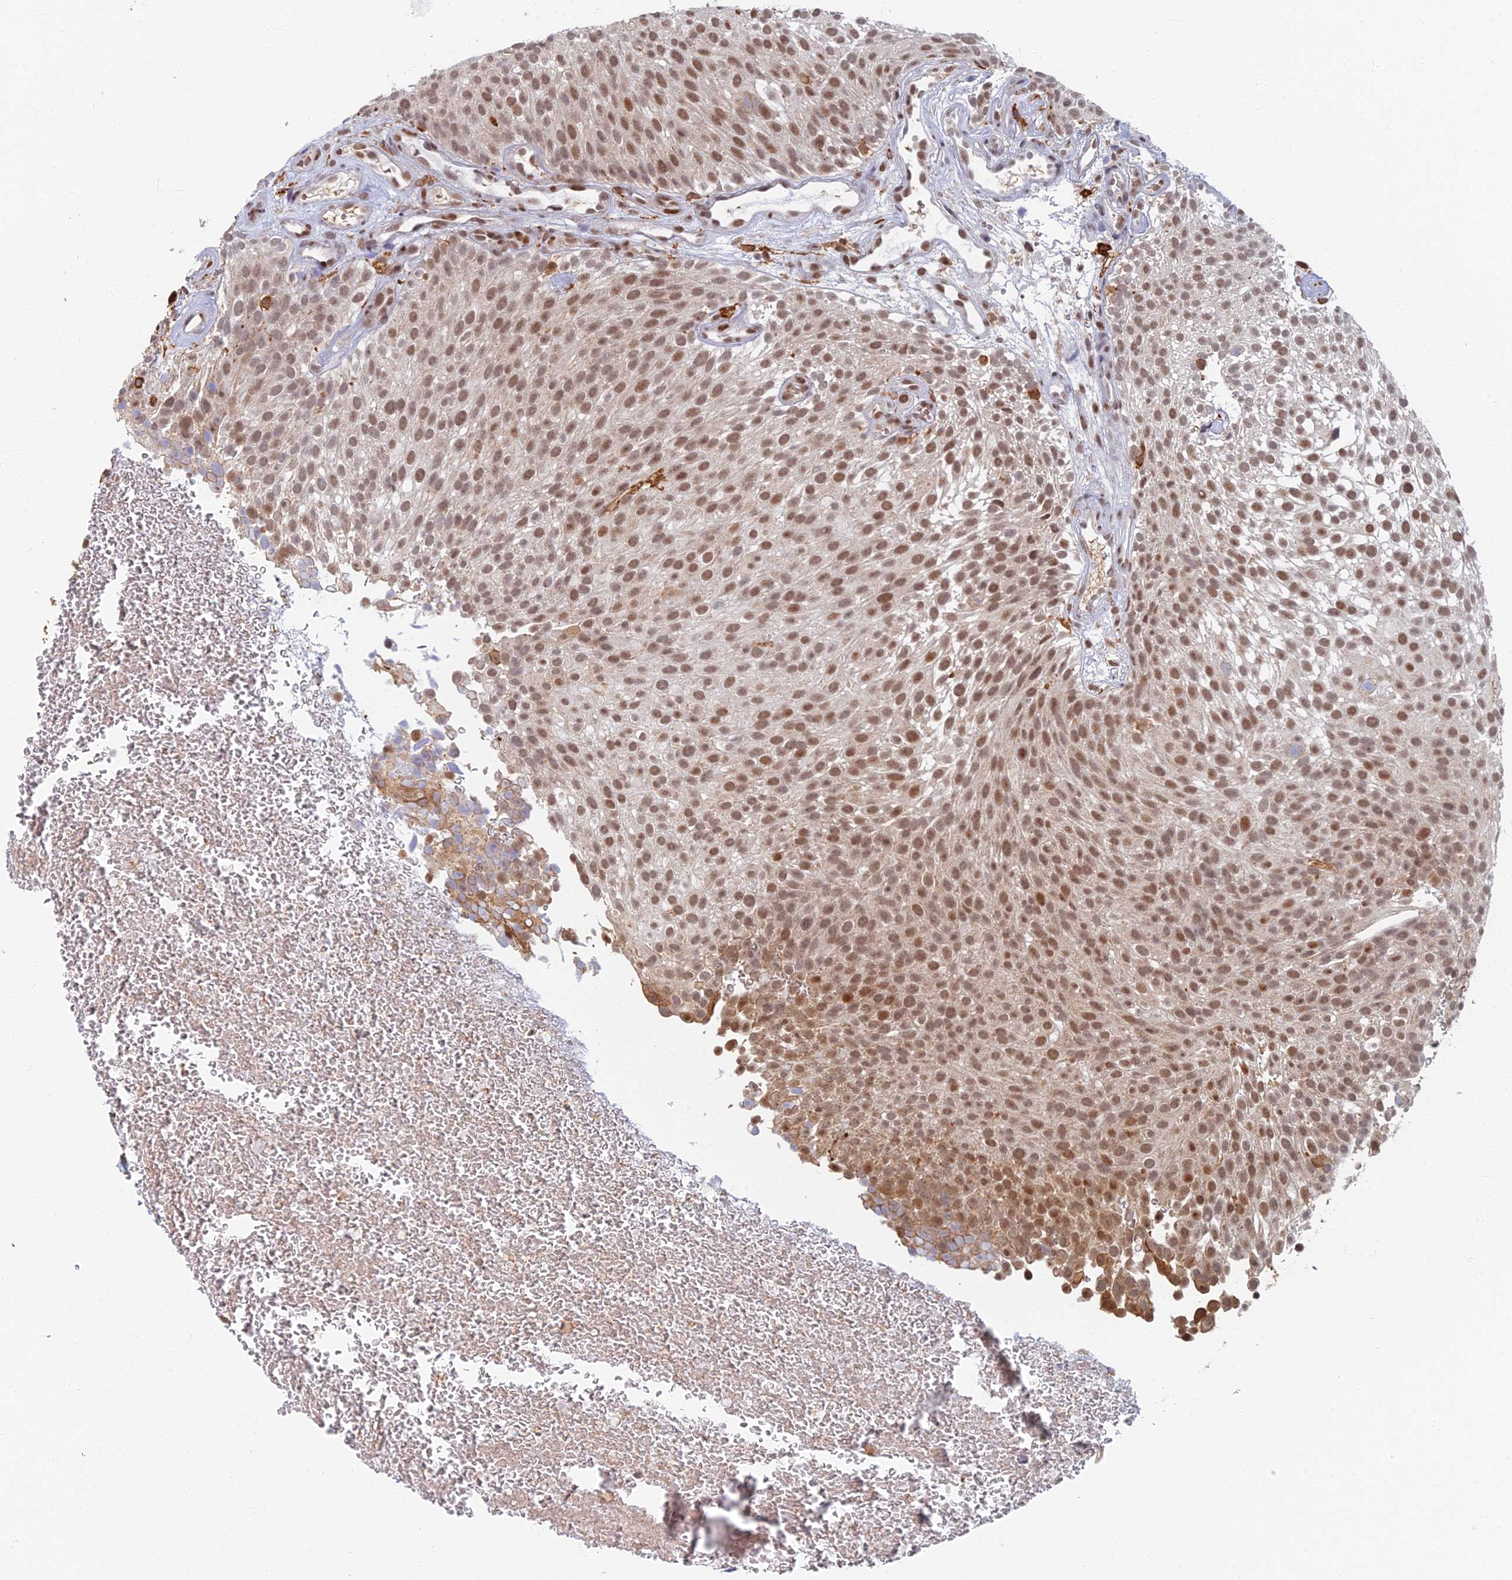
{"staining": {"intensity": "moderate", "quantity": ">75%", "location": "nuclear"}, "tissue": "urothelial cancer", "cell_type": "Tumor cells", "image_type": "cancer", "snomed": [{"axis": "morphology", "description": "Urothelial carcinoma, Low grade"}, {"axis": "topography", "description": "Urinary bladder"}], "caption": "Moderate nuclear protein staining is seen in approximately >75% of tumor cells in urothelial cancer.", "gene": "GPATCH1", "patient": {"sex": "male", "age": 78}}